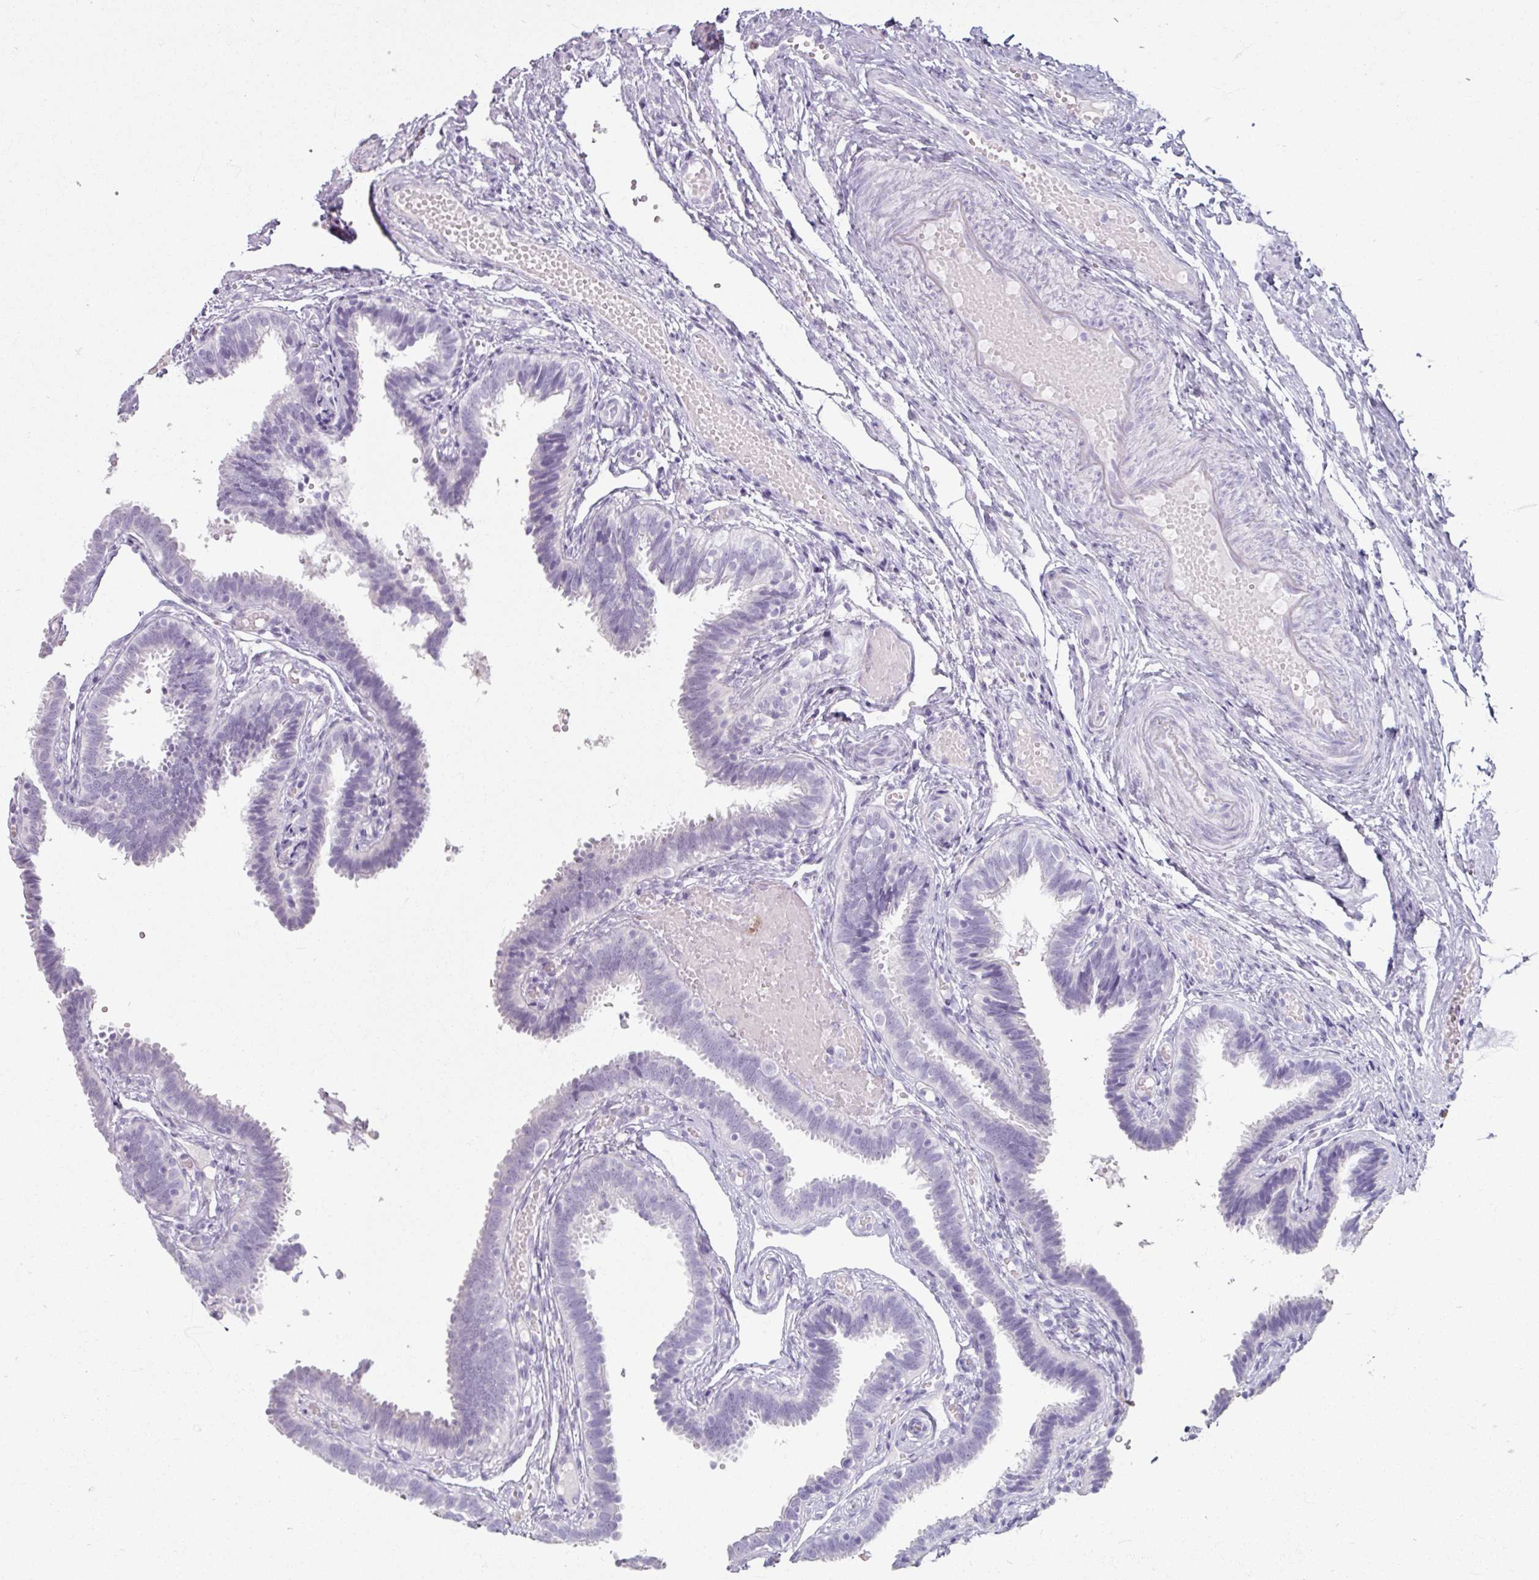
{"staining": {"intensity": "negative", "quantity": "none", "location": "none"}, "tissue": "fallopian tube", "cell_type": "Glandular cells", "image_type": "normal", "snomed": [{"axis": "morphology", "description": "Normal tissue, NOS"}, {"axis": "topography", "description": "Fallopian tube"}], "caption": "Immunohistochemical staining of normal fallopian tube shows no significant expression in glandular cells. (DAB IHC visualized using brightfield microscopy, high magnification).", "gene": "ARG1", "patient": {"sex": "female", "age": 37}}